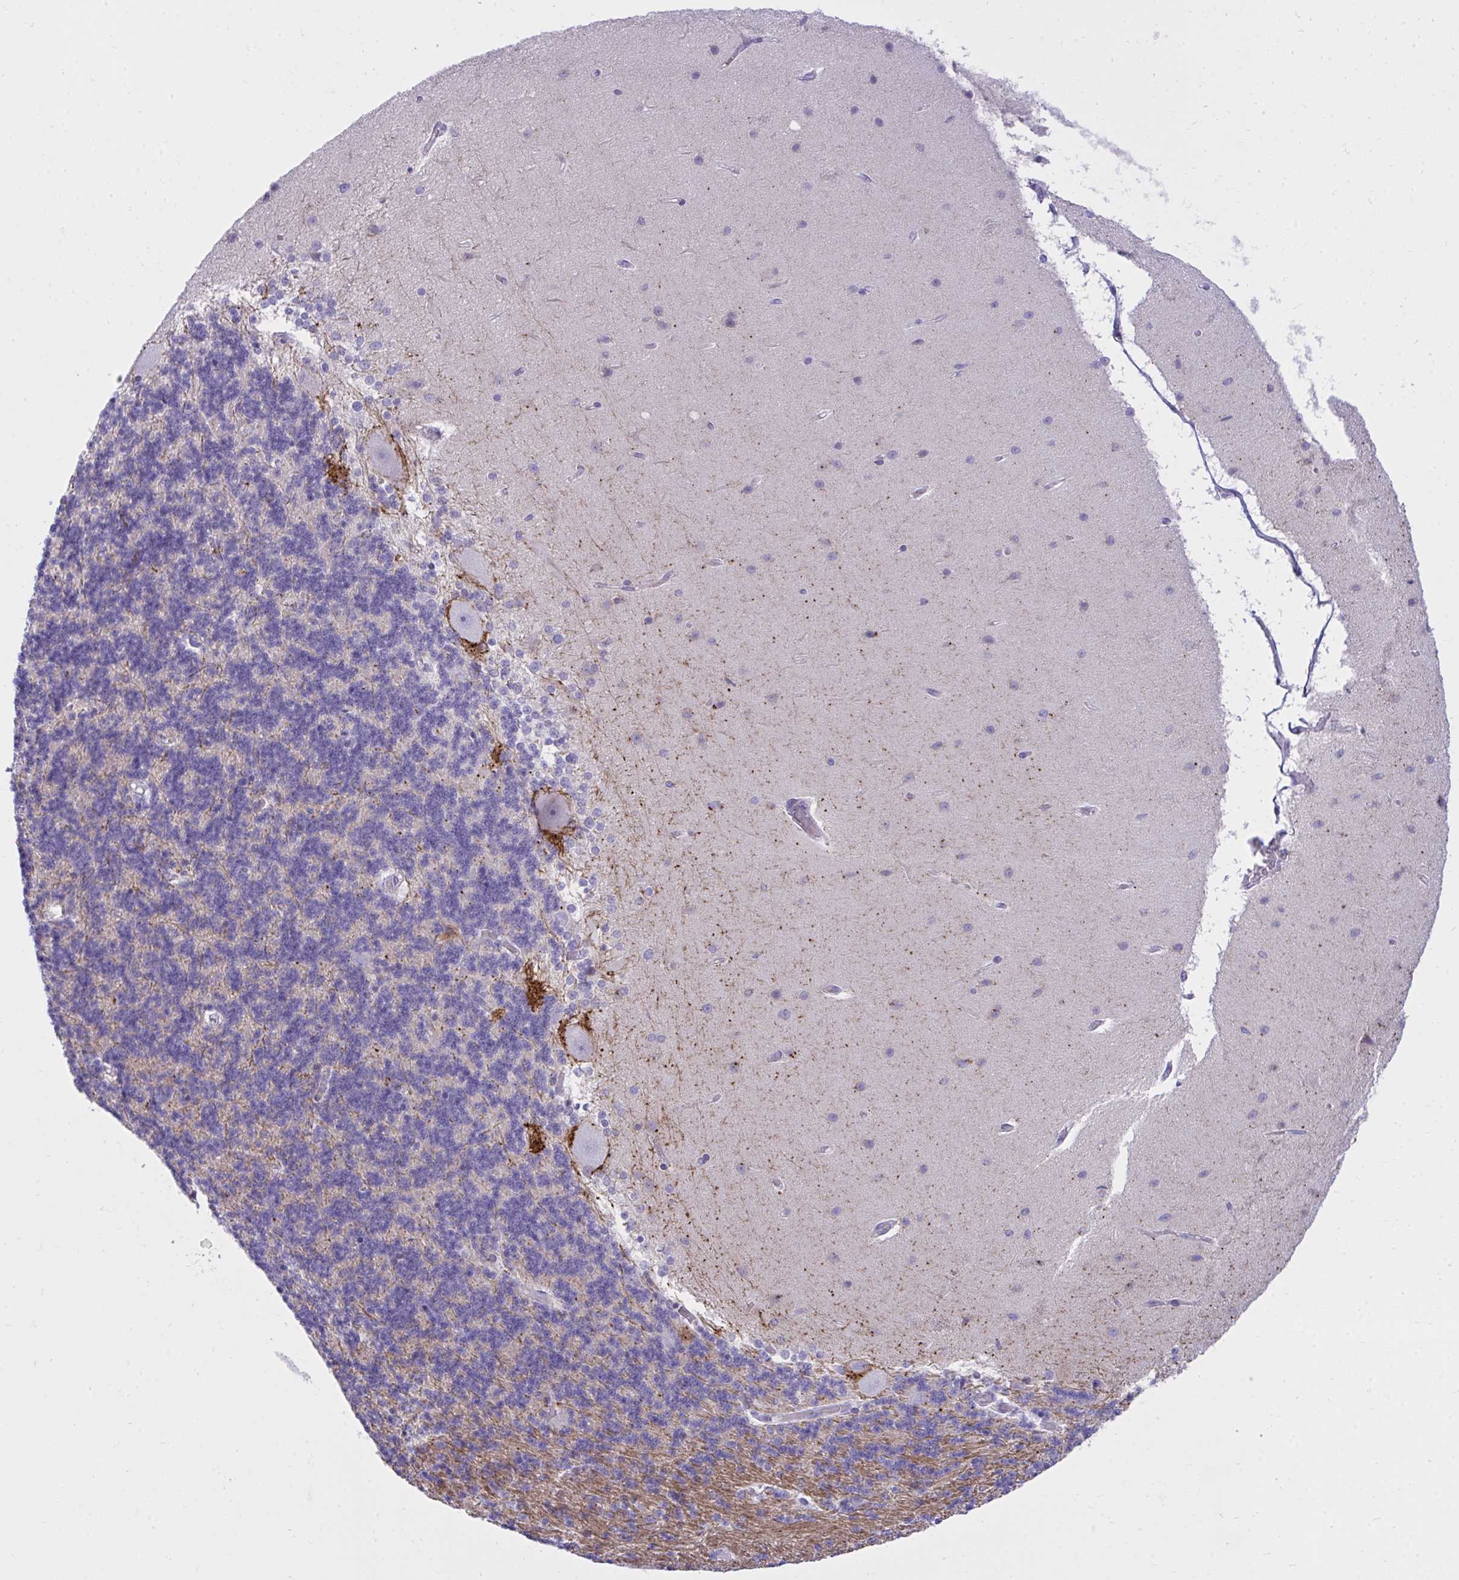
{"staining": {"intensity": "weak", "quantity": "<25%", "location": "cytoplasmic/membranous"}, "tissue": "cerebellum", "cell_type": "Cells in granular layer", "image_type": "normal", "snomed": [{"axis": "morphology", "description": "Normal tissue, NOS"}, {"axis": "topography", "description": "Cerebellum"}], "caption": "Immunohistochemistry (IHC) photomicrograph of normal cerebellum stained for a protein (brown), which shows no positivity in cells in granular layer. (DAB (3,3'-diaminobenzidine) IHC, high magnification).", "gene": "PLEKHH1", "patient": {"sex": "female", "age": 54}}